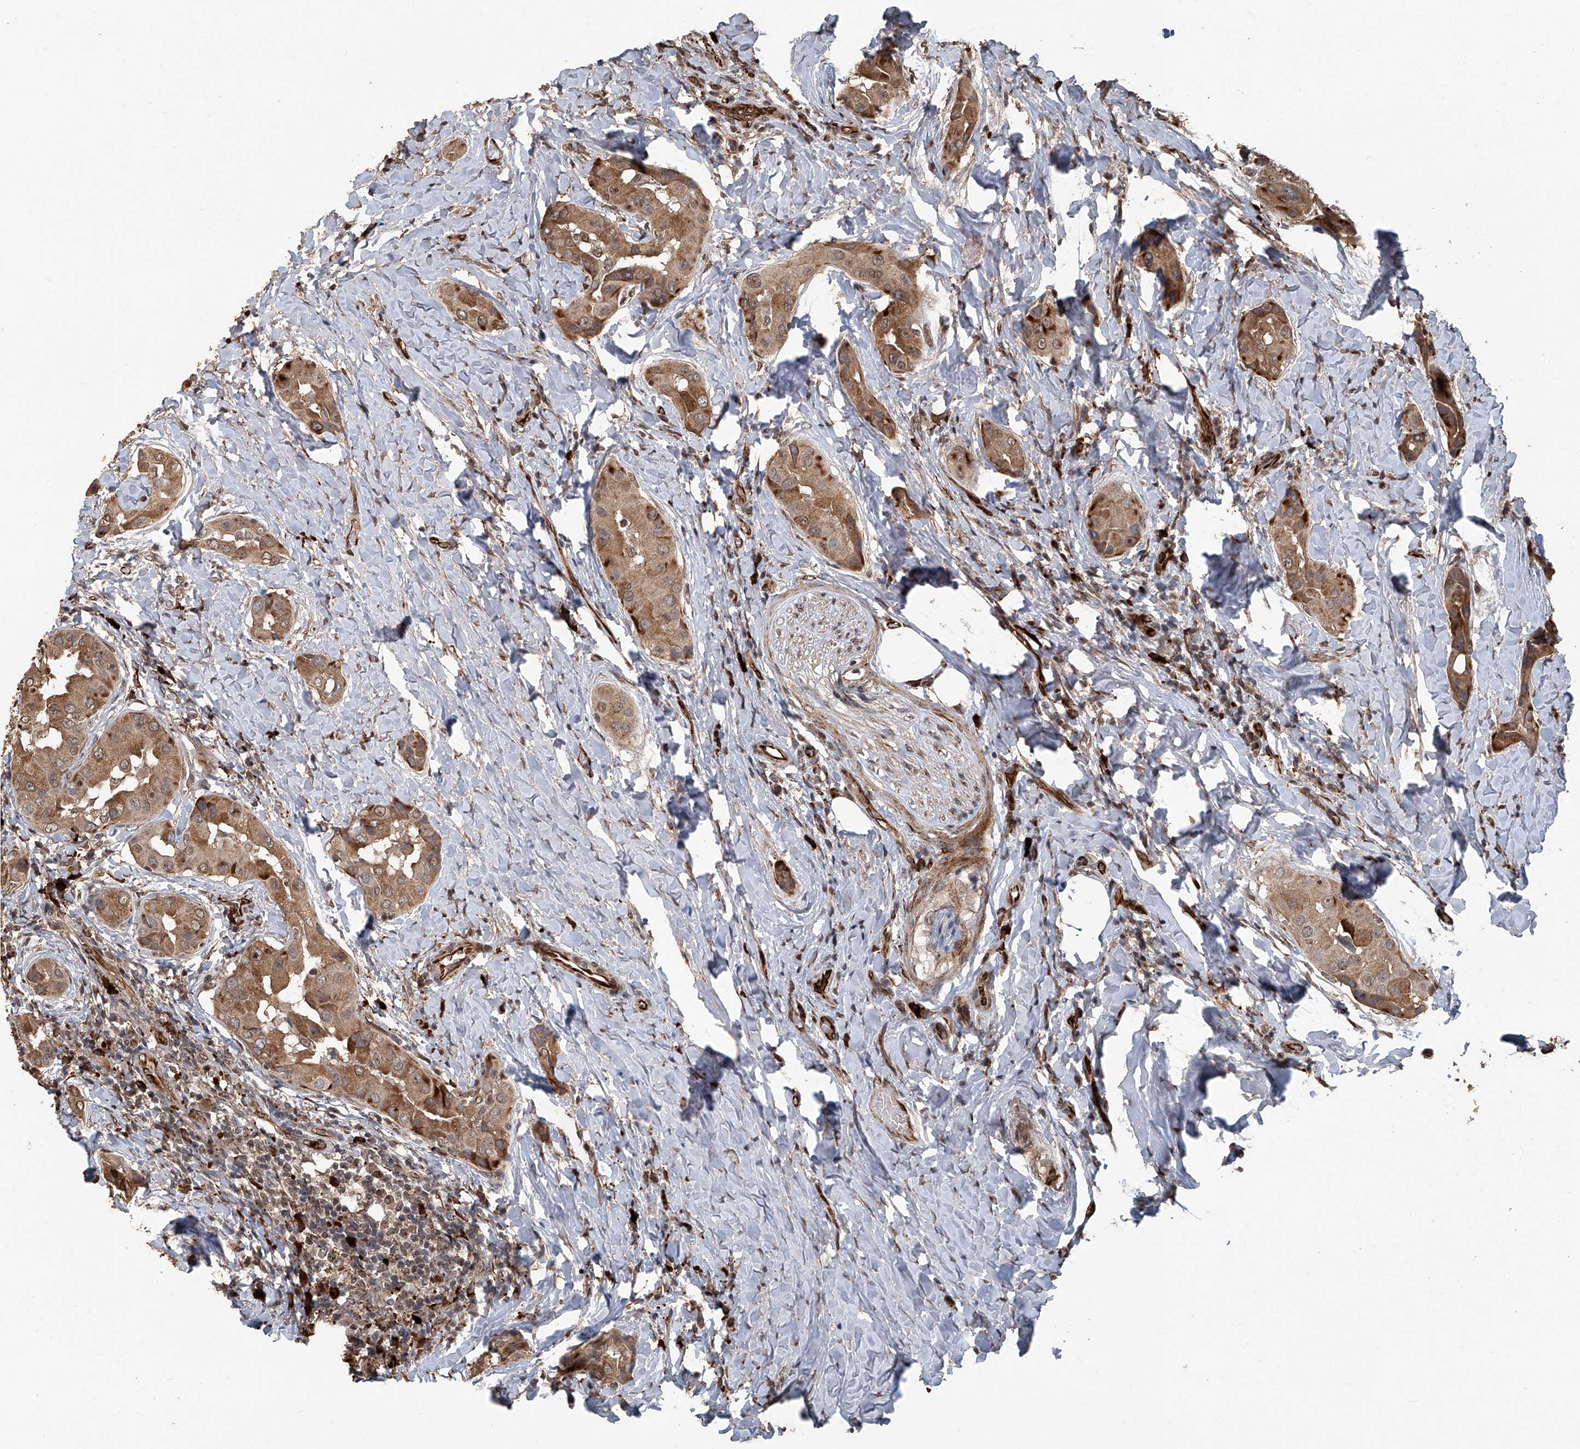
{"staining": {"intensity": "moderate", "quantity": ">75%", "location": "cytoplasmic/membranous"}, "tissue": "thyroid cancer", "cell_type": "Tumor cells", "image_type": "cancer", "snomed": [{"axis": "morphology", "description": "Papillary adenocarcinoma, NOS"}, {"axis": "topography", "description": "Thyroid gland"}], "caption": "Moderate cytoplasmic/membranous positivity is identified in about >75% of tumor cells in thyroid cancer.", "gene": "GPR132", "patient": {"sex": "male", "age": 33}}